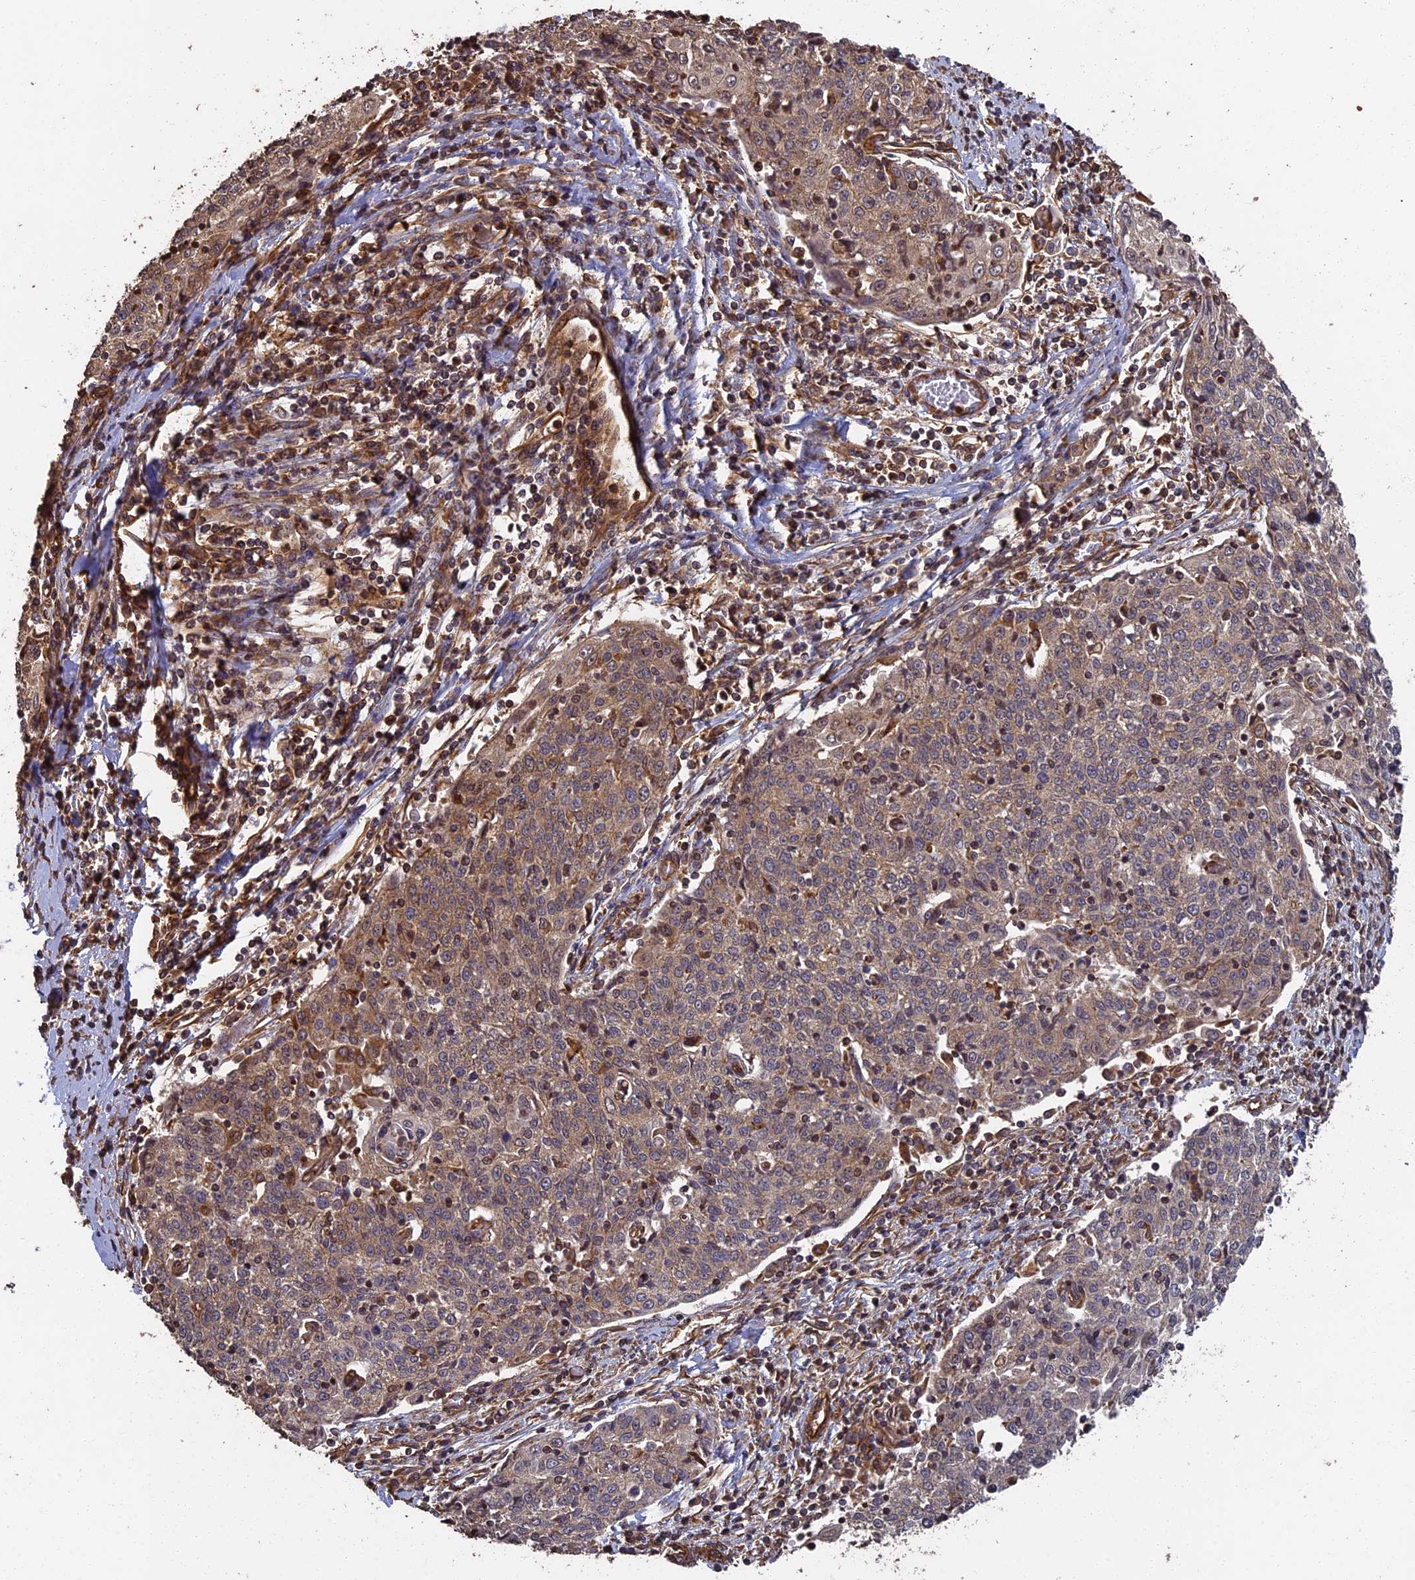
{"staining": {"intensity": "weak", "quantity": "25%-75%", "location": "cytoplasmic/membranous"}, "tissue": "cervical cancer", "cell_type": "Tumor cells", "image_type": "cancer", "snomed": [{"axis": "morphology", "description": "Squamous cell carcinoma, NOS"}, {"axis": "topography", "description": "Cervix"}], "caption": "This image reveals immunohistochemistry staining of cervical cancer (squamous cell carcinoma), with low weak cytoplasmic/membranous expression in approximately 25%-75% of tumor cells.", "gene": "CCDC124", "patient": {"sex": "female", "age": 48}}